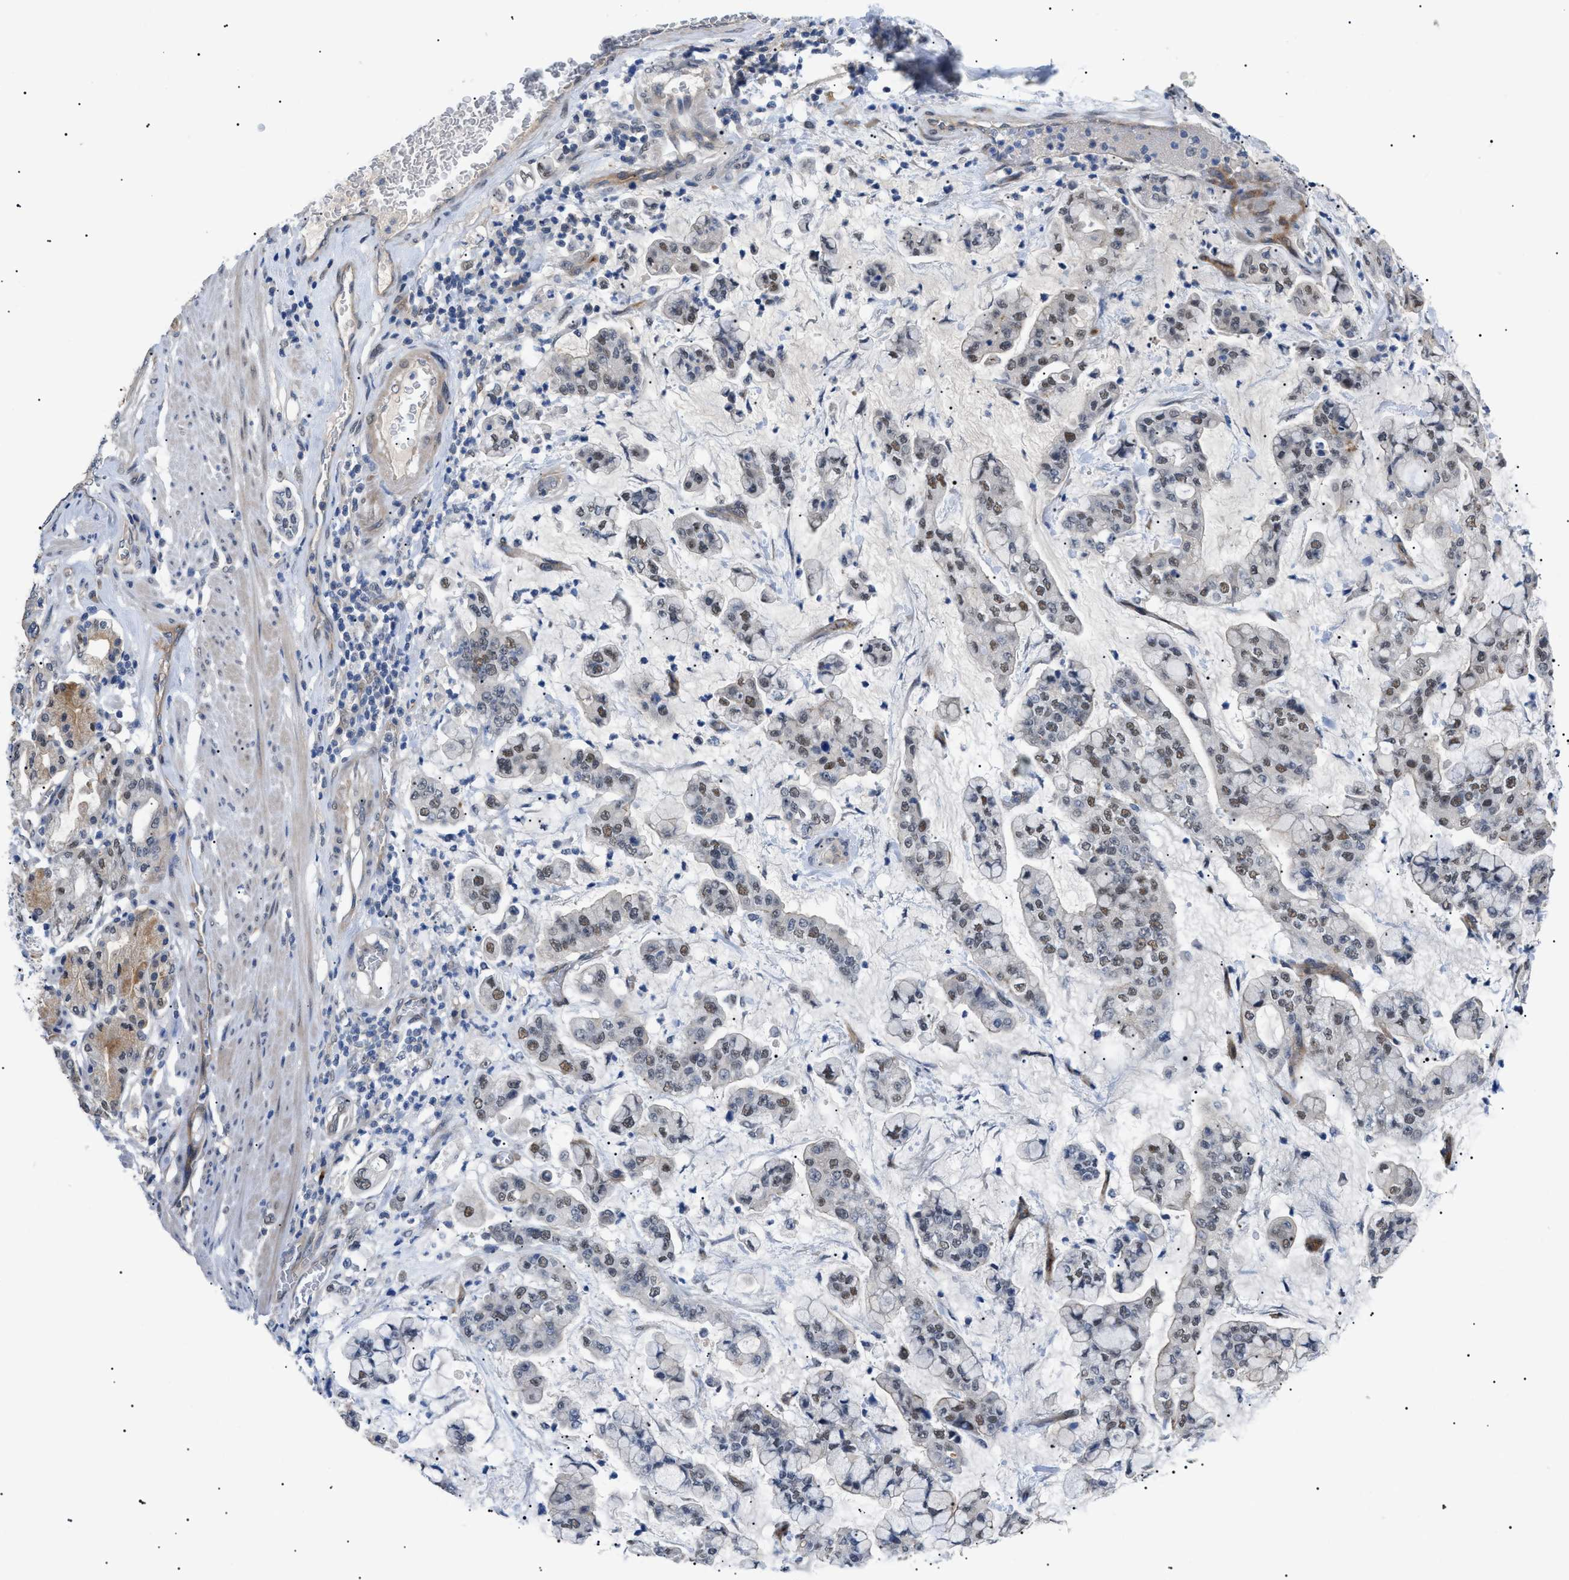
{"staining": {"intensity": "weak", "quantity": "25%-75%", "location": "nuclear"}, "tissue": "stomach cancer", "cell_type": "Tumor cells", "image_type": "cancer", "snomed": [{"axis": "morphology", "description": "Normal tissue, NOS"}, {"axis": "morphology", "description": "Adenocarcinoma, NOS"}, {"axis": "topography", "description": "Stomach, upper"}, {"axis": "topography", "description": "Stomach"}], "caption": "A brown stain highlights weak nuclear staining of a protein in human stomach cancer (adenocarcinoma) tumor cells.", "gene": "CRCP", "patient": {"sex": "male", "age": 76}}